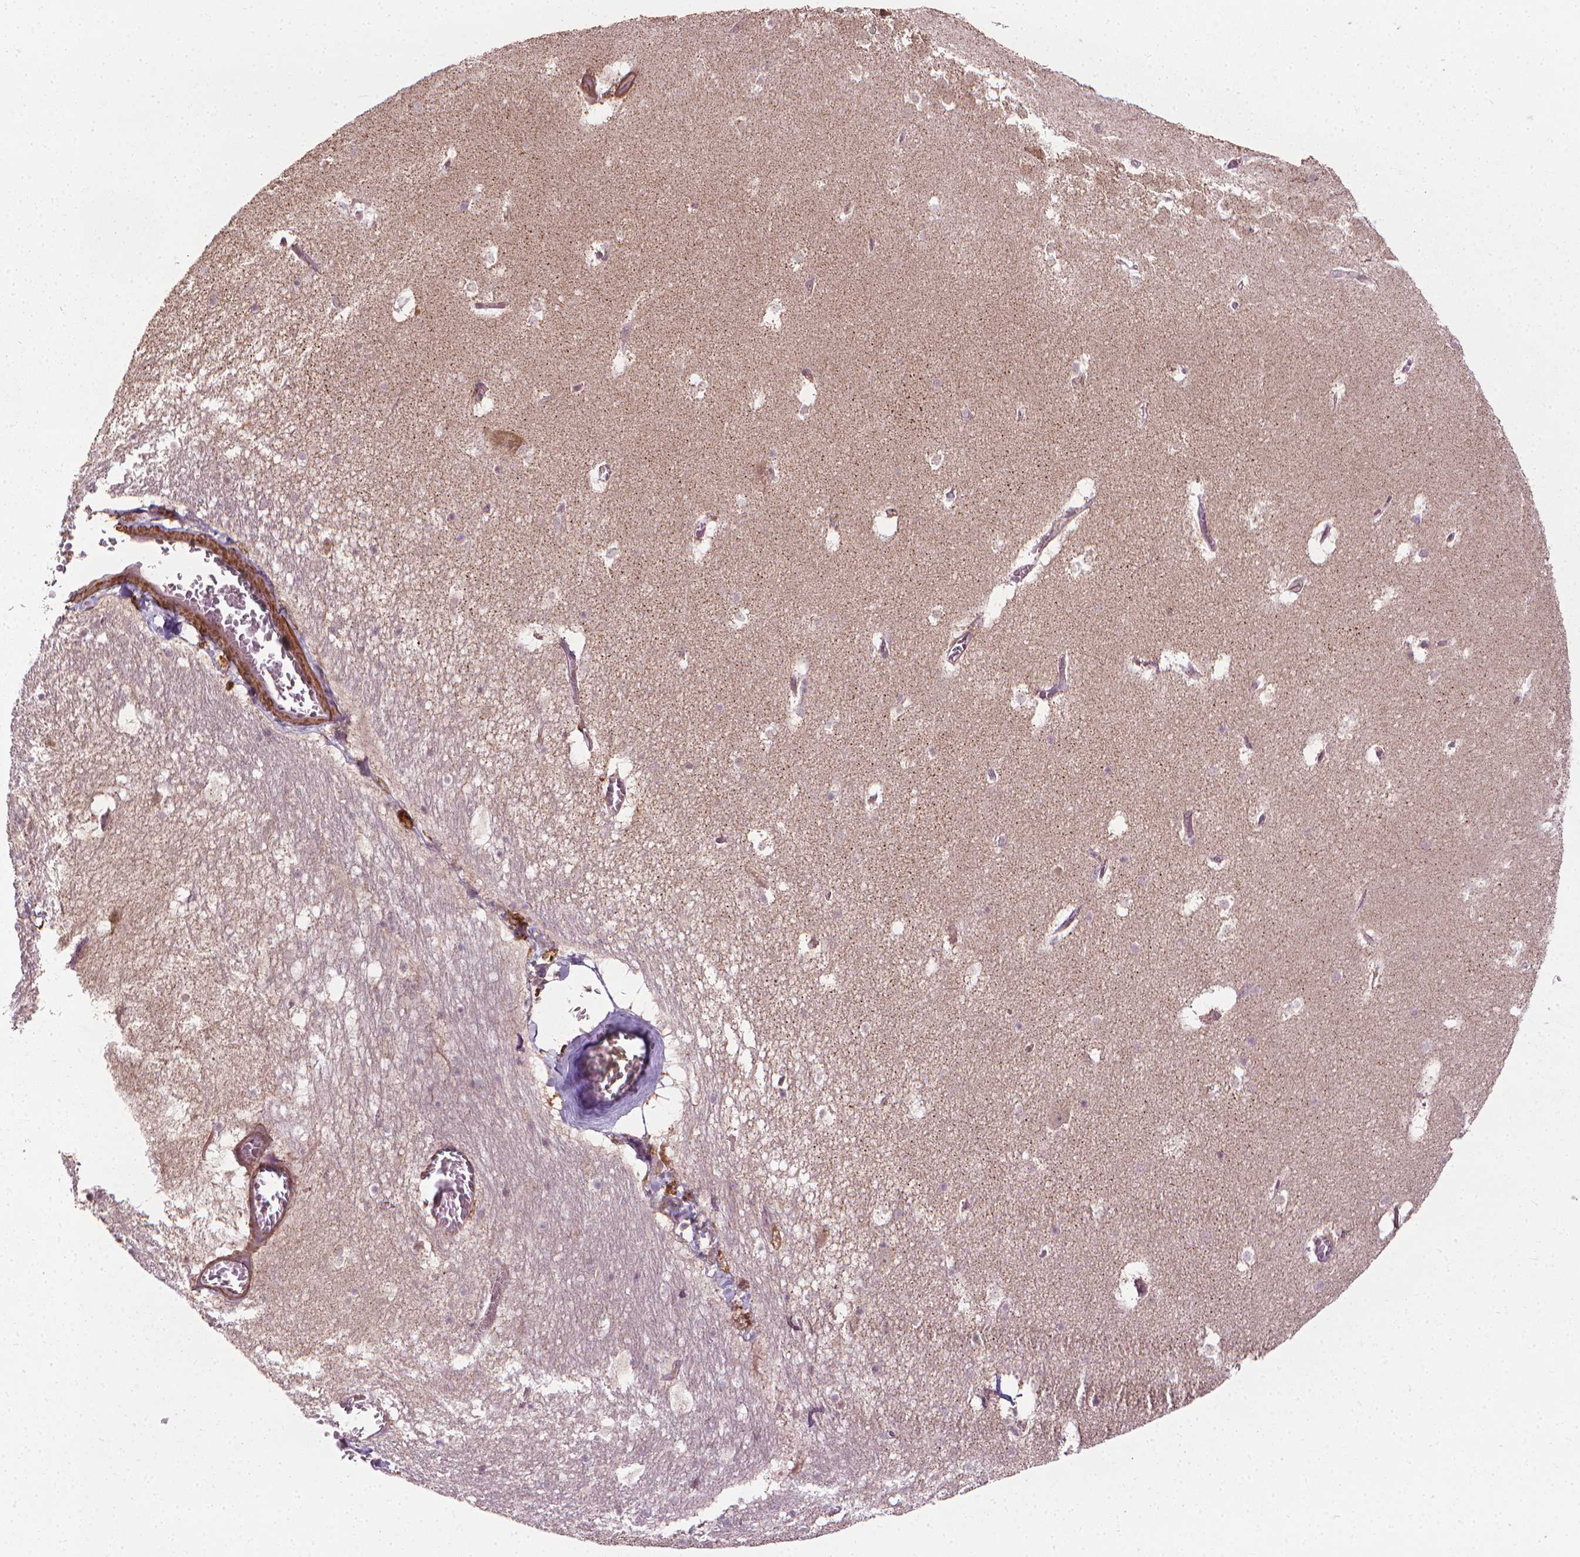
{"staining": {"intensity": "moderate", "quantity": "25%-75%", "location": "cytoplasmic/membranous"}, "tissue": "hippocampus", "cell_type": "Glial cells", "image_type": "normal", "snomed": [{"axis": "morphology", "description": "Normal tissue, NOS"}, {"axis": "topography", "description": "Hippocampus"}], "caption": "Immunohistochemistry micrograph of unremarkable hippocampus: hippocampus stained using IHC exhibits medium levels of moderate protein expression localized specifically in the cytoplasmic/membranous of glial cells, appearing as a cytoplasmic/membranous brown color.", "gene": "PRAG1", "patient": {"sex": "male", "age": 45}}